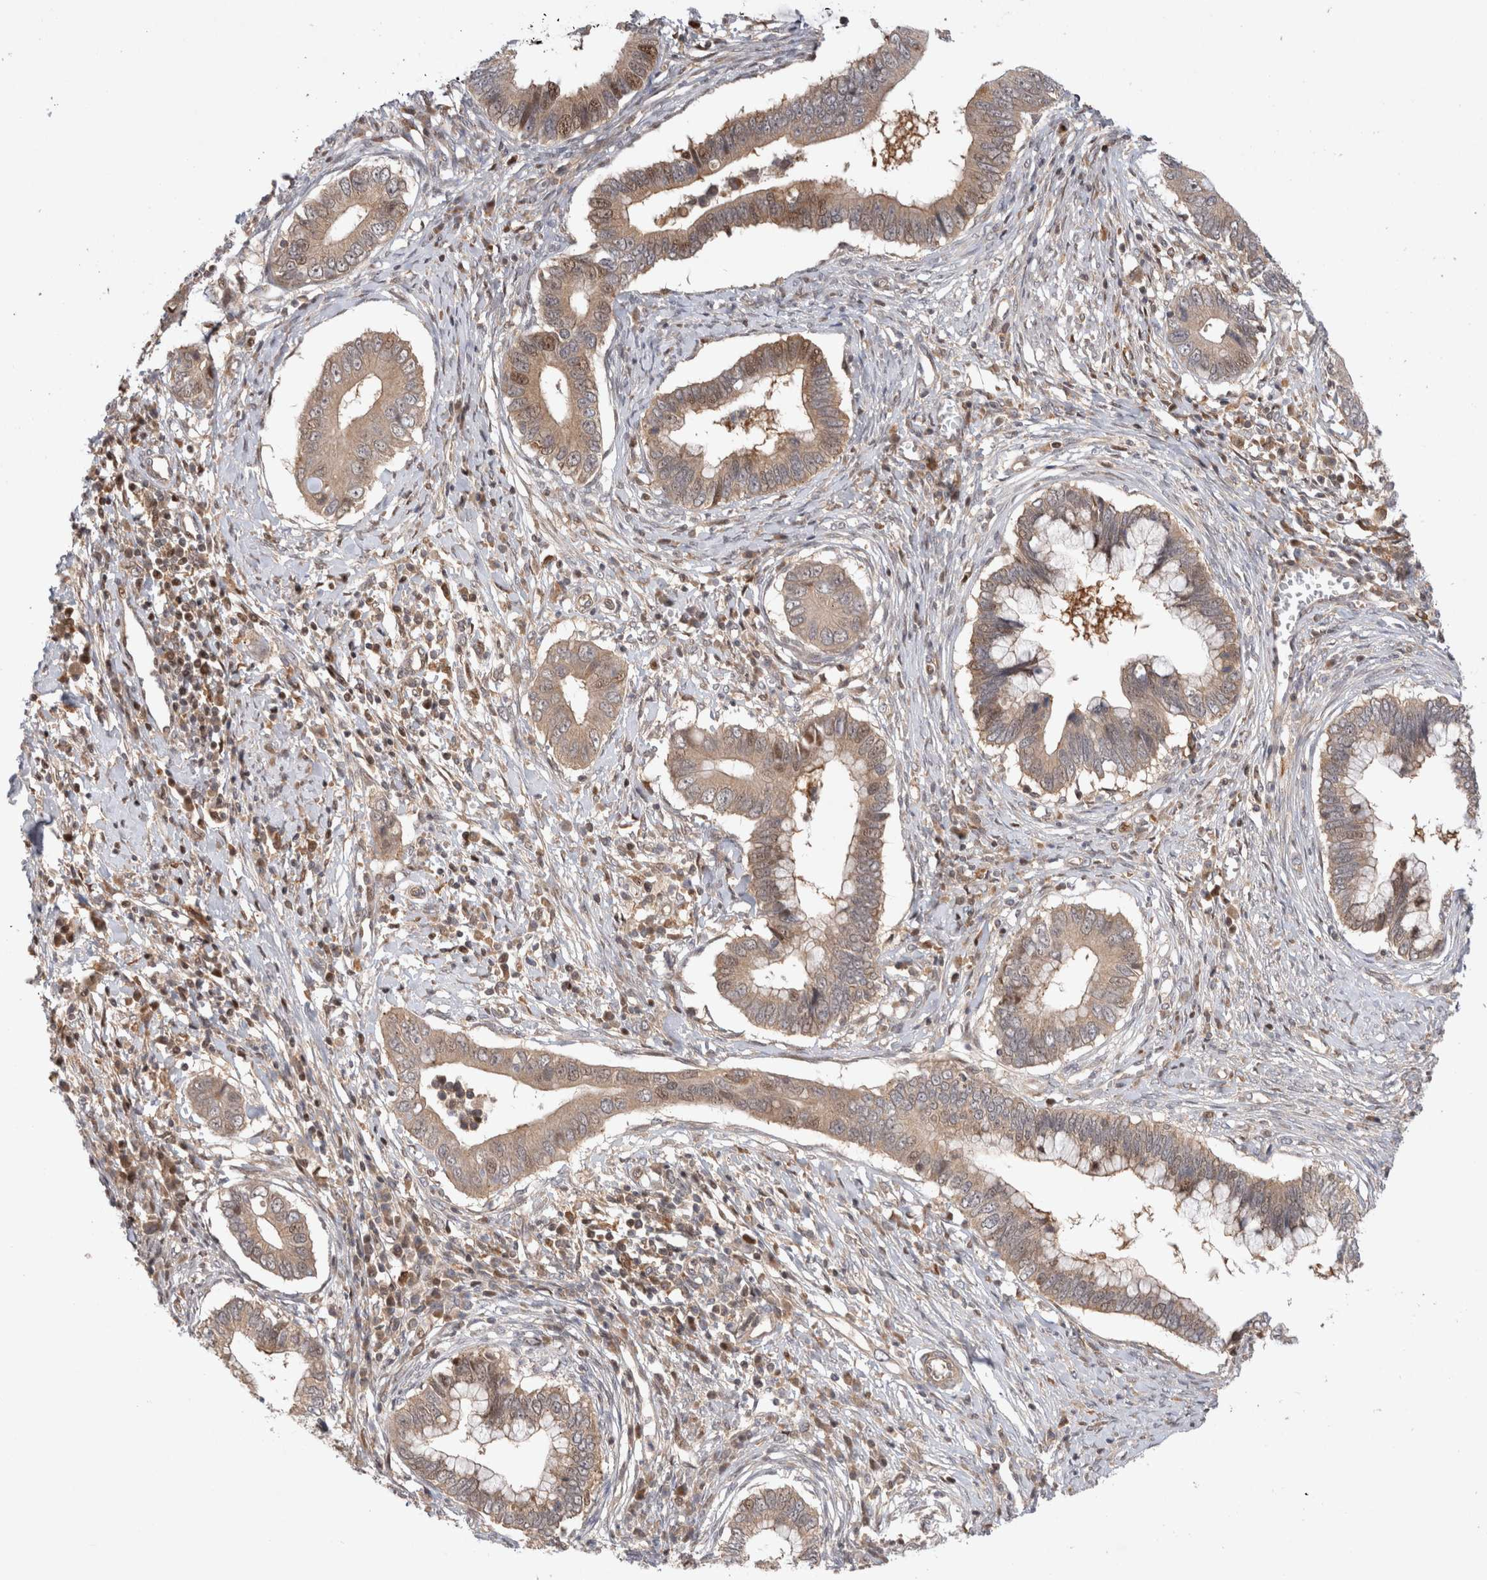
{"staining": {"intensity": "weak", "quantity": ">75%", "location": "cytoplasmic/membranous,nuclear"}, "tissue": "cervical cancer", "cell_type": "Tumor cells", "image_type": "cancer", "snomed": [{"axis": "morphology", "description": "Adenocarcinoma, NOS"}, {"axis": "topography", "description": "Cervix"}], "caption": "Tumor cells show low levels of weak cytoplasmic/membranous and nuclear positivity in approximately >75% of cells in human cervical cancer (adenocarcinoma).", "gene": "HTT", "patient": {"sex": "female", "age": 44}}